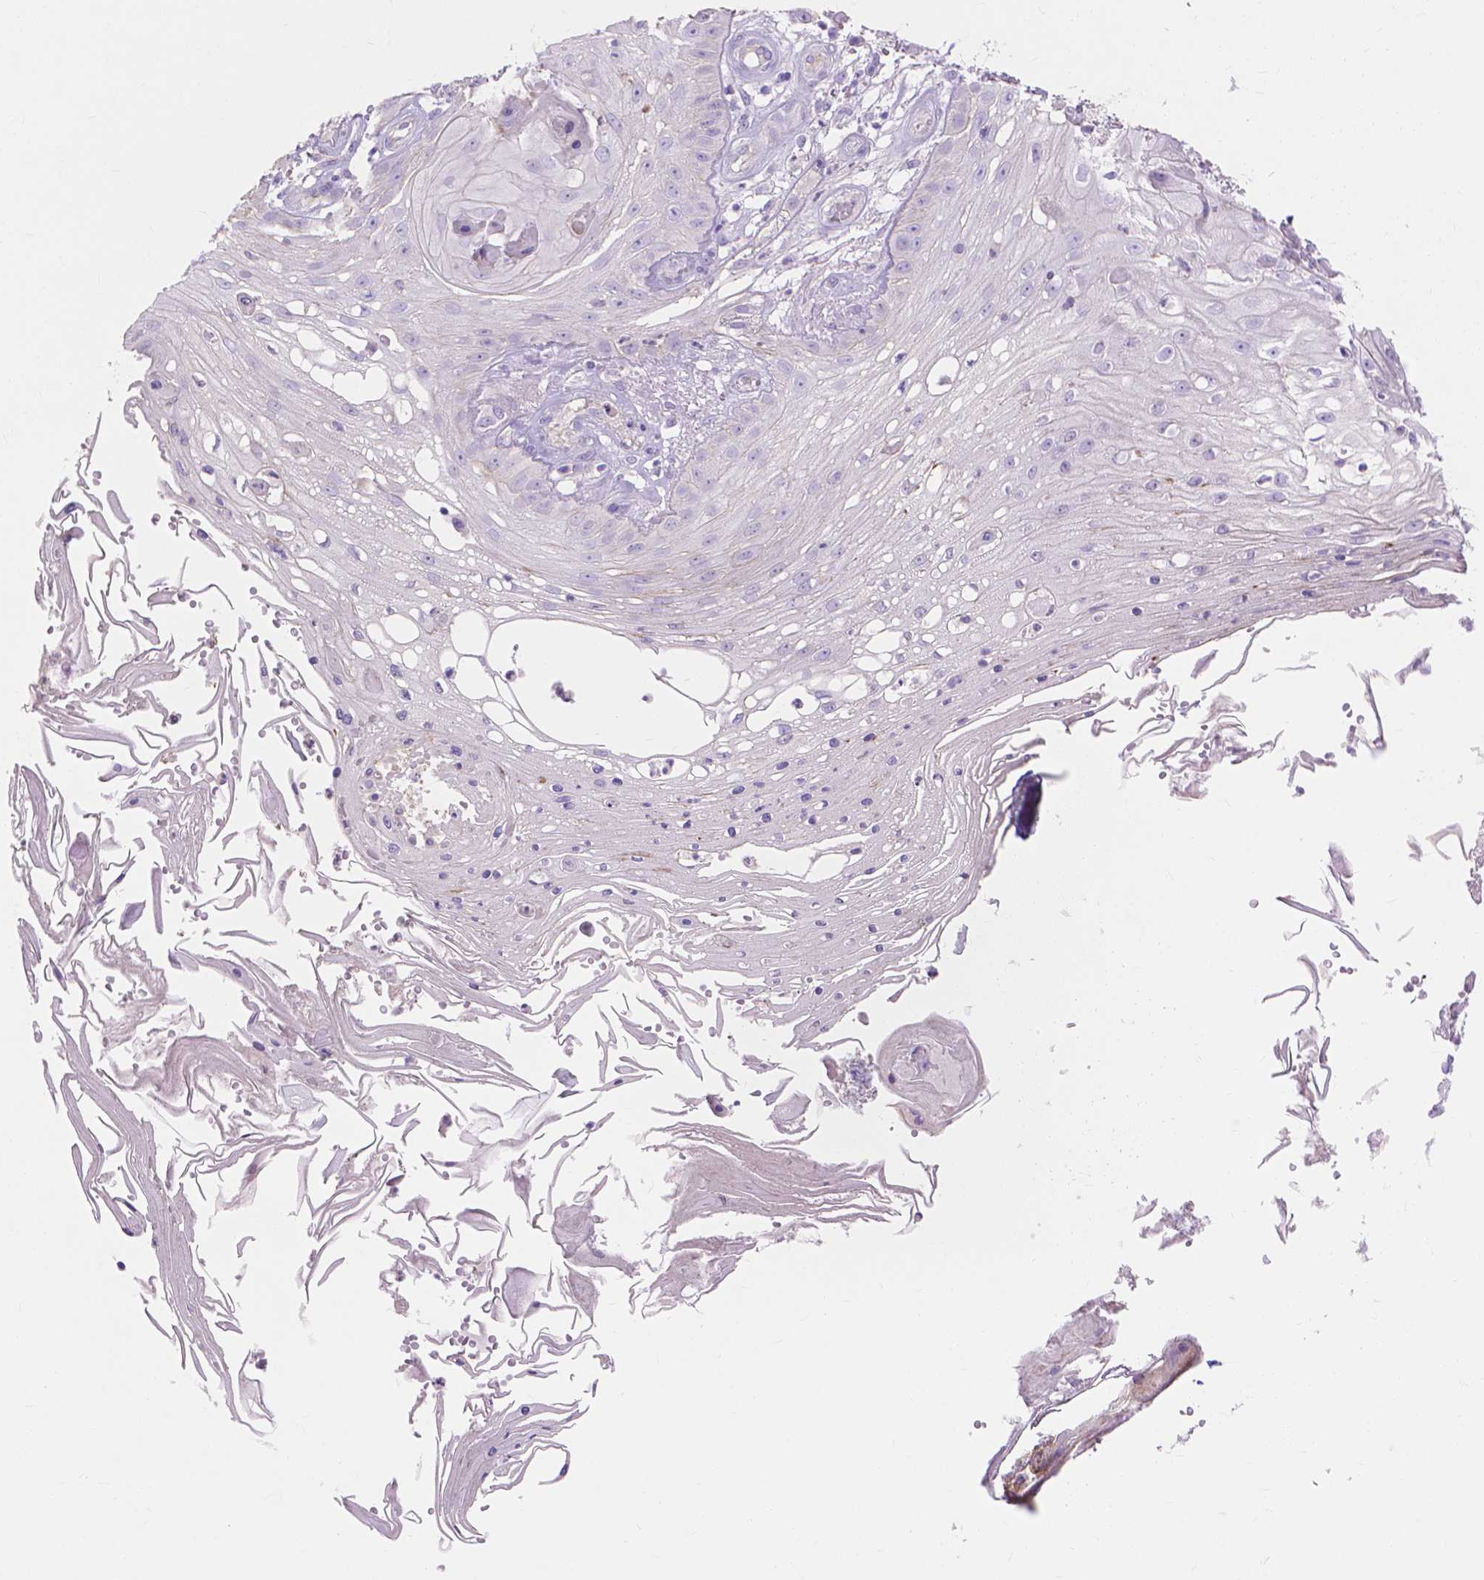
{"staining": {"intensity": "negative", "quantity": "none", "location": "none"}, "tissue": "skin cancer", "cell_type": "Tumor cells", "image_type": "cancer", "snomed": [{"axis": "morphology", "description": "Squamous cell carcinoma, NOS"}, {"axis": "topography", "description": "Skin"}], "caption": "The image shows no staining of tumor cells in skin cancer (squamous cell carcinoma).", "gene": "MBLAC1", "patient": {"sex": "male", "age": 70}}